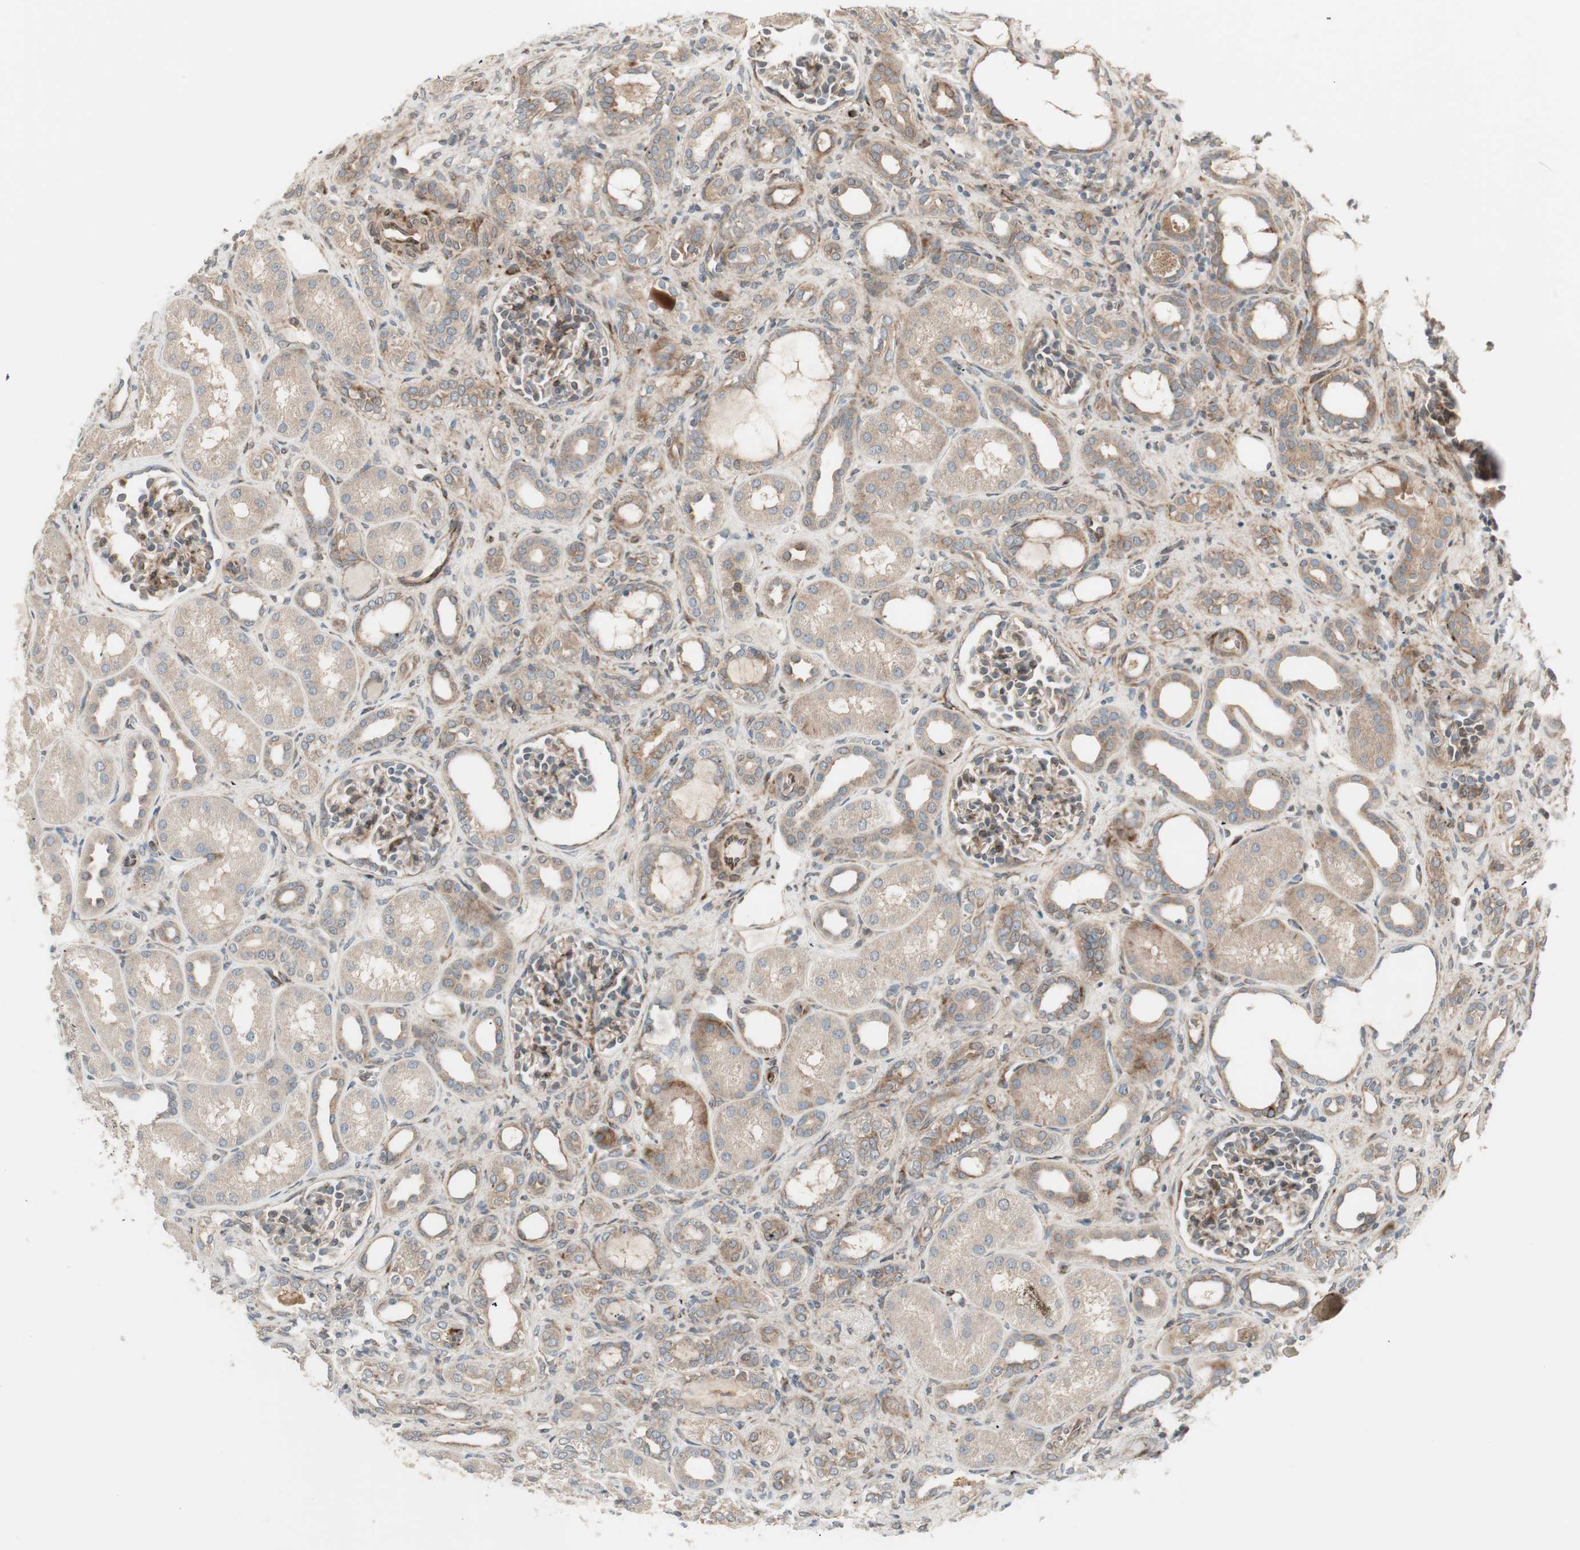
{"staining": {"intensity": "moderate", "quantity": "25%-75%", "location": "cytoplasmic/membranous"}, "tissue": "kidney", "cell_type": "Cells in glomeruli", "image_type": "normal", "snomed": [{"axis": "morphology", "description": "Normal tissue, NOS"}, {"axis": "topography", "description": "Kidney"}], "caption": "This is an image of immunohistochemistry (IHC) staining of benign kidney, which shows moderate staining in the cytoplasmic/membranous of cells in glomeruli.", "gene": "PPP2R5E", "patient": {"sex": "male", "age": 7}}